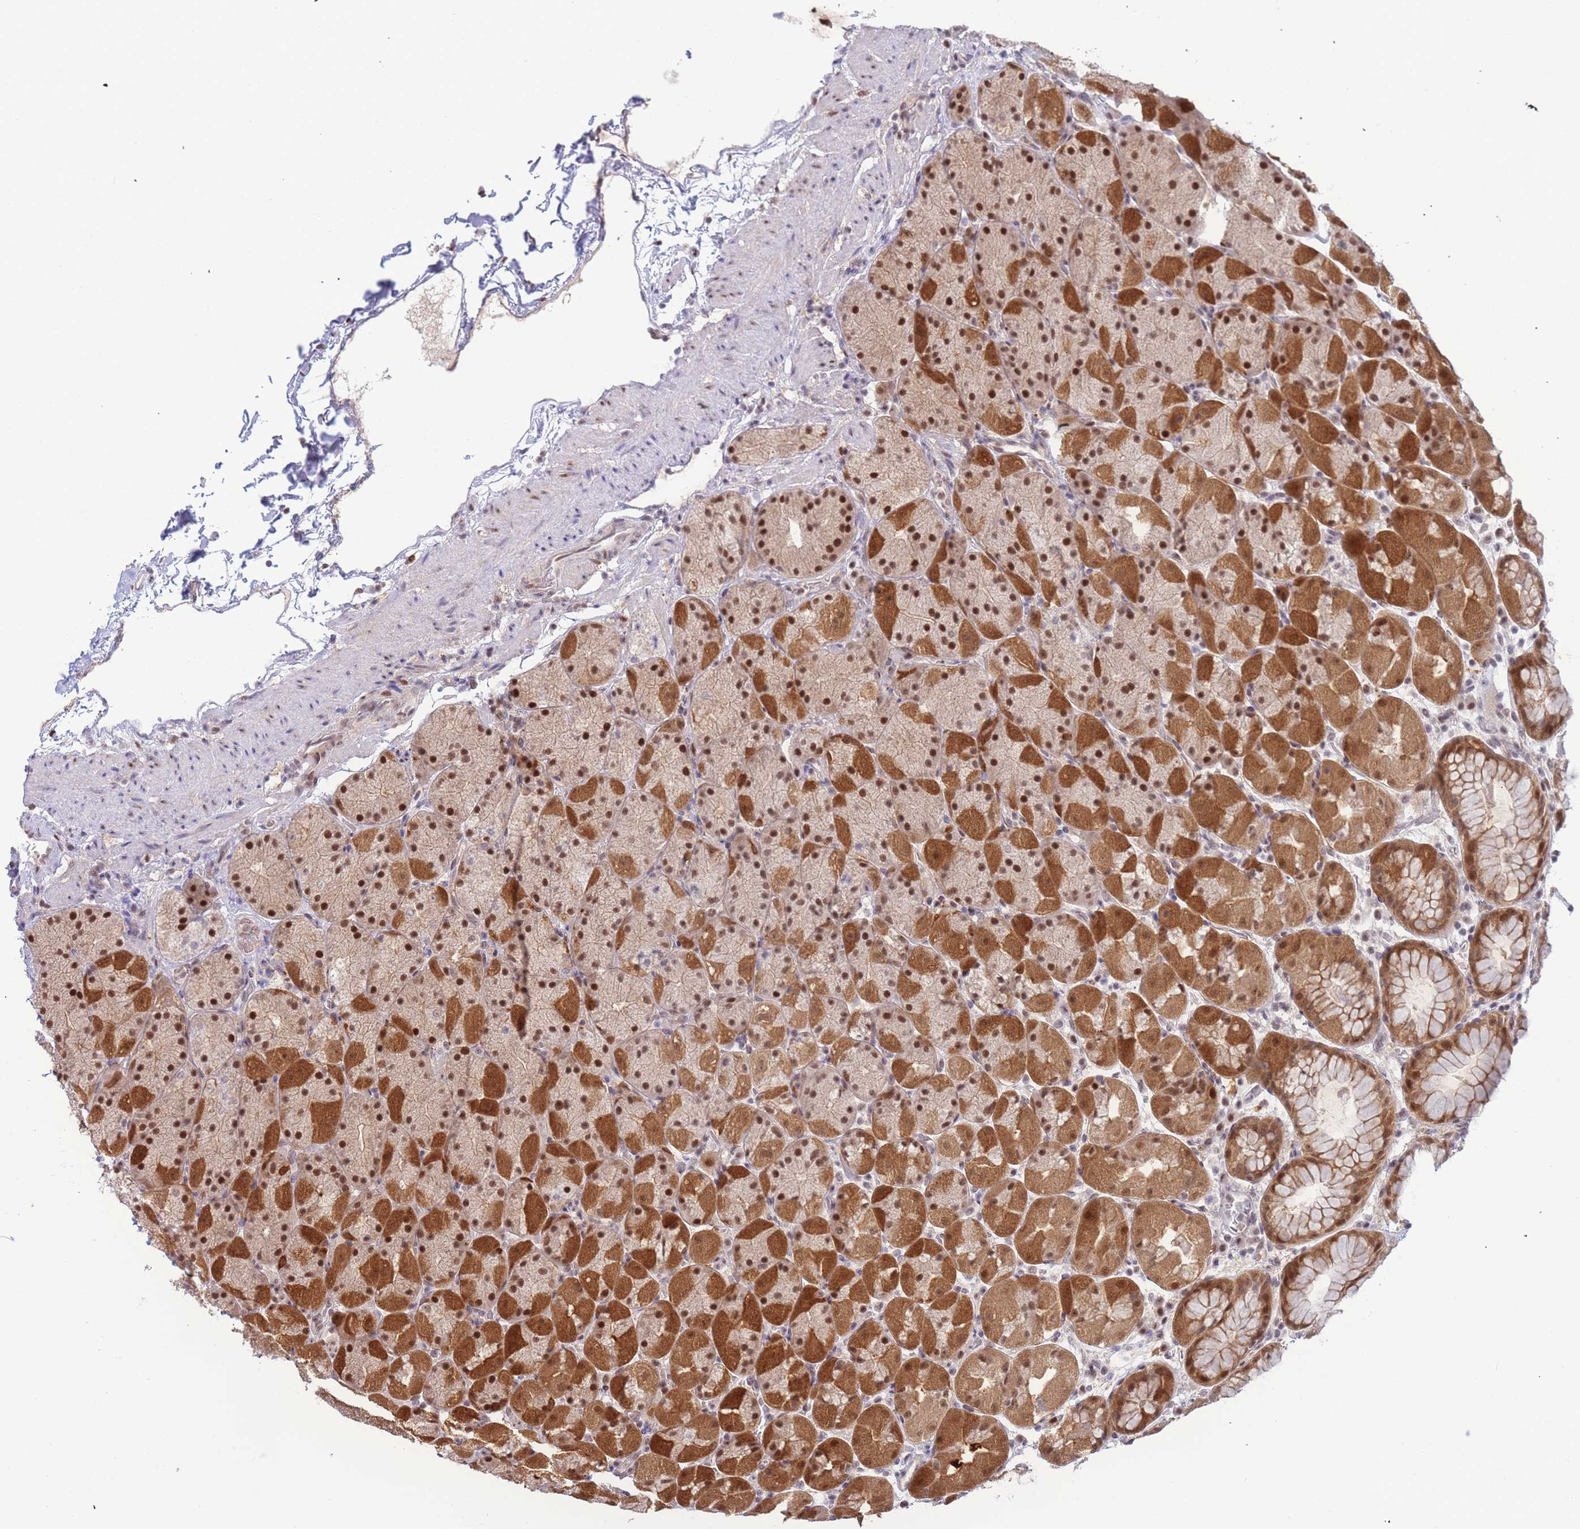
{"staining": {"intensity": "strong", "quantity": ">75%", "location": "cytoplasmic/membranous,nuclear"}, "tissue": "stomach", "cell_type": "Glandular cells", "image_type": "normal", "snomed": [{"axis": "morphology", "description": "Normal tissue, NOS"}, {"axis": "topography", "description": "Stomach, upper"}, {"axis": "topography", "description": "Stomach, lower"}], "caption": "This photomicrograph exhibits IHC staining of unremarkable stomach, with high strong cytoplasmic/membranous,nuclear positivity in about >75% of glandular cells.", "gene": "DEAF1", "patient": {"sex": "male", "age": 67}}